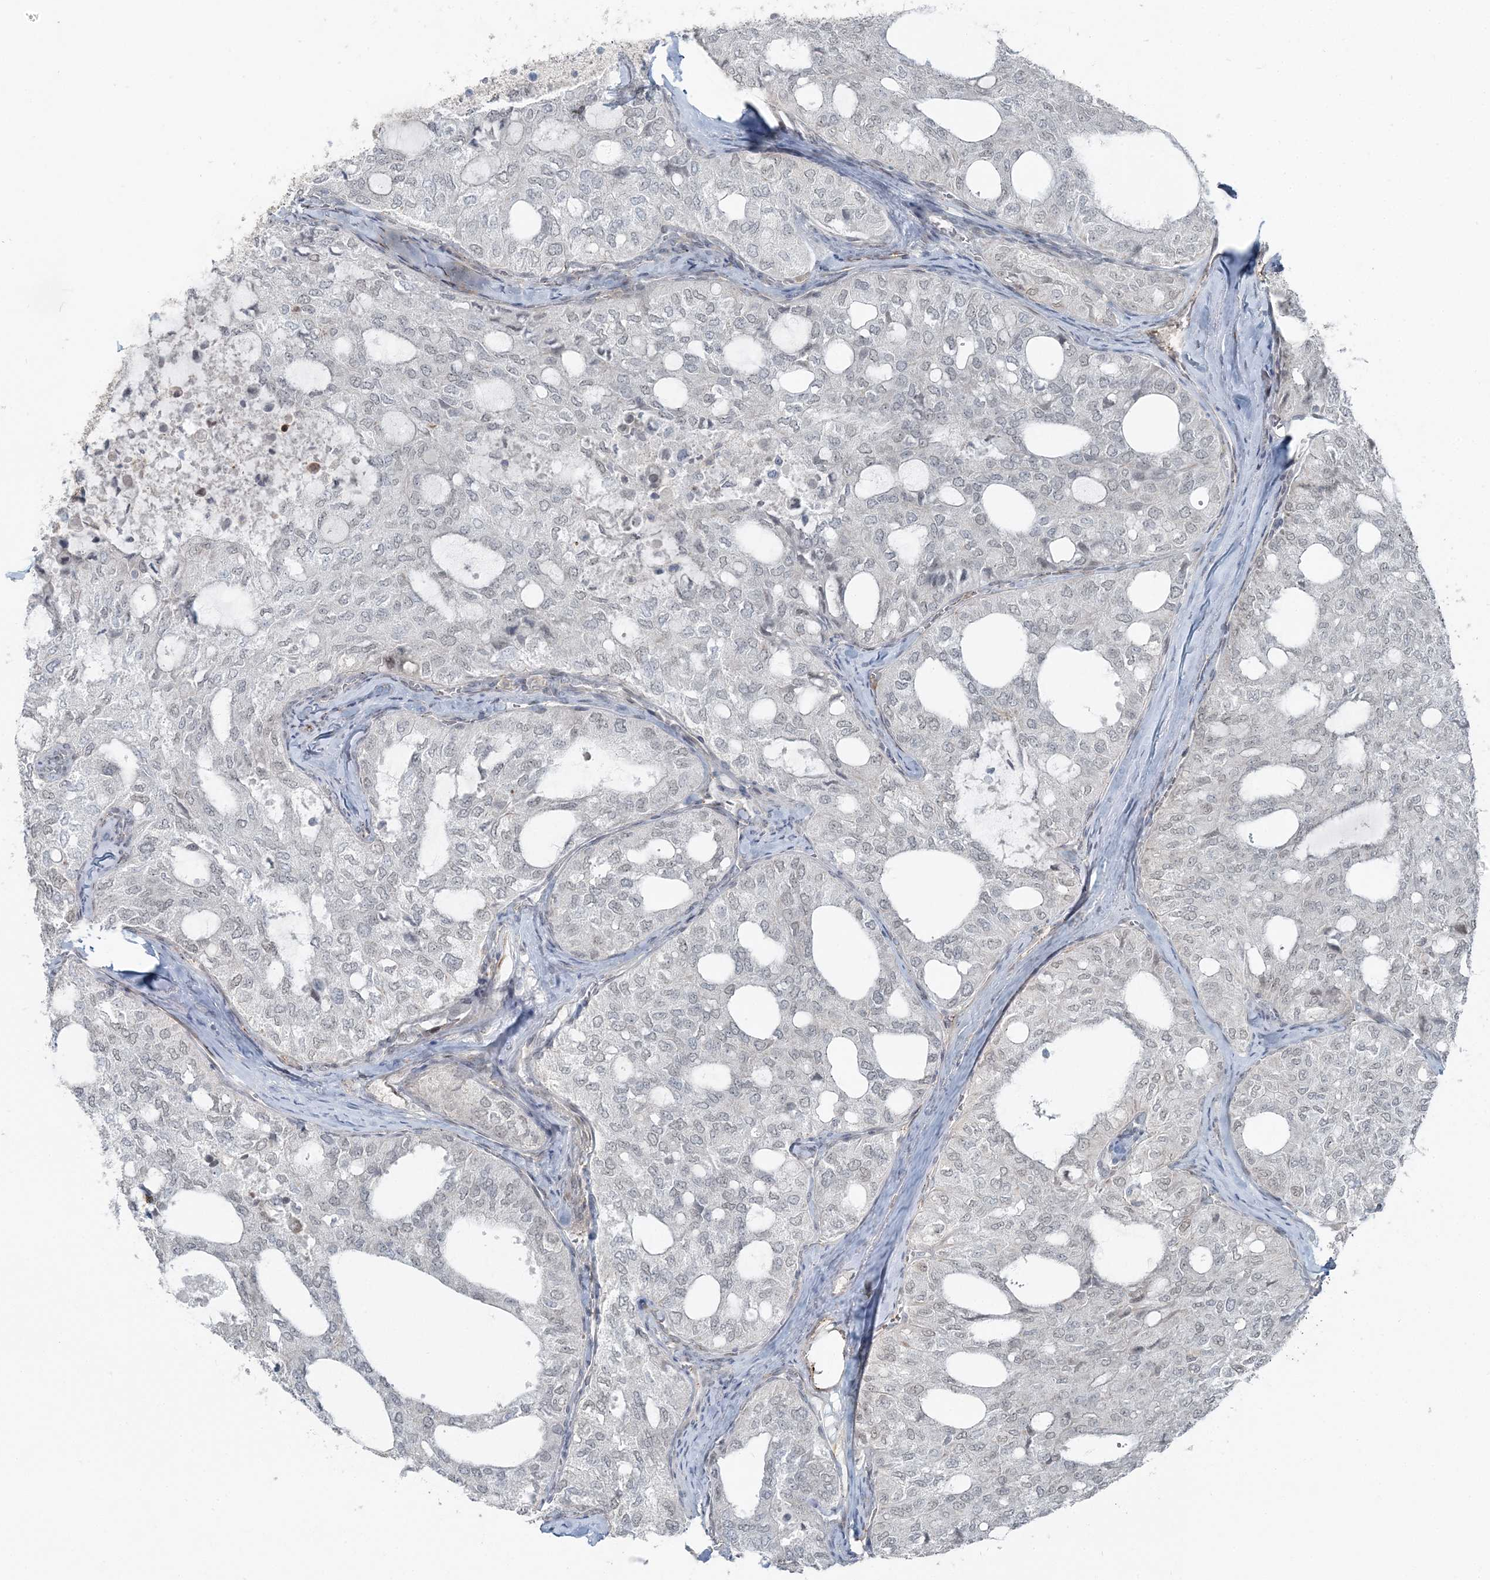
{"staining": {"intensity": "negative", "quantity": "none", "location": "none"}, "tissue": "thyroid cancer", "cell_type": "Tumor cells", "image_type": "cancer", "snomed": [{"axis": "morphology", "description": "Follicular adenoma carcinoma, NOS"}, {"axis": "topography", "description": "Thyroid gland"}], "caption": "Immunohistochemistry (IHC) of human thyroid follicular adenoma carcinoma demonstrates no positivity in tumor cells.", "gene": "FBXL17", "patient": {"sex": "male", "age": 75}}